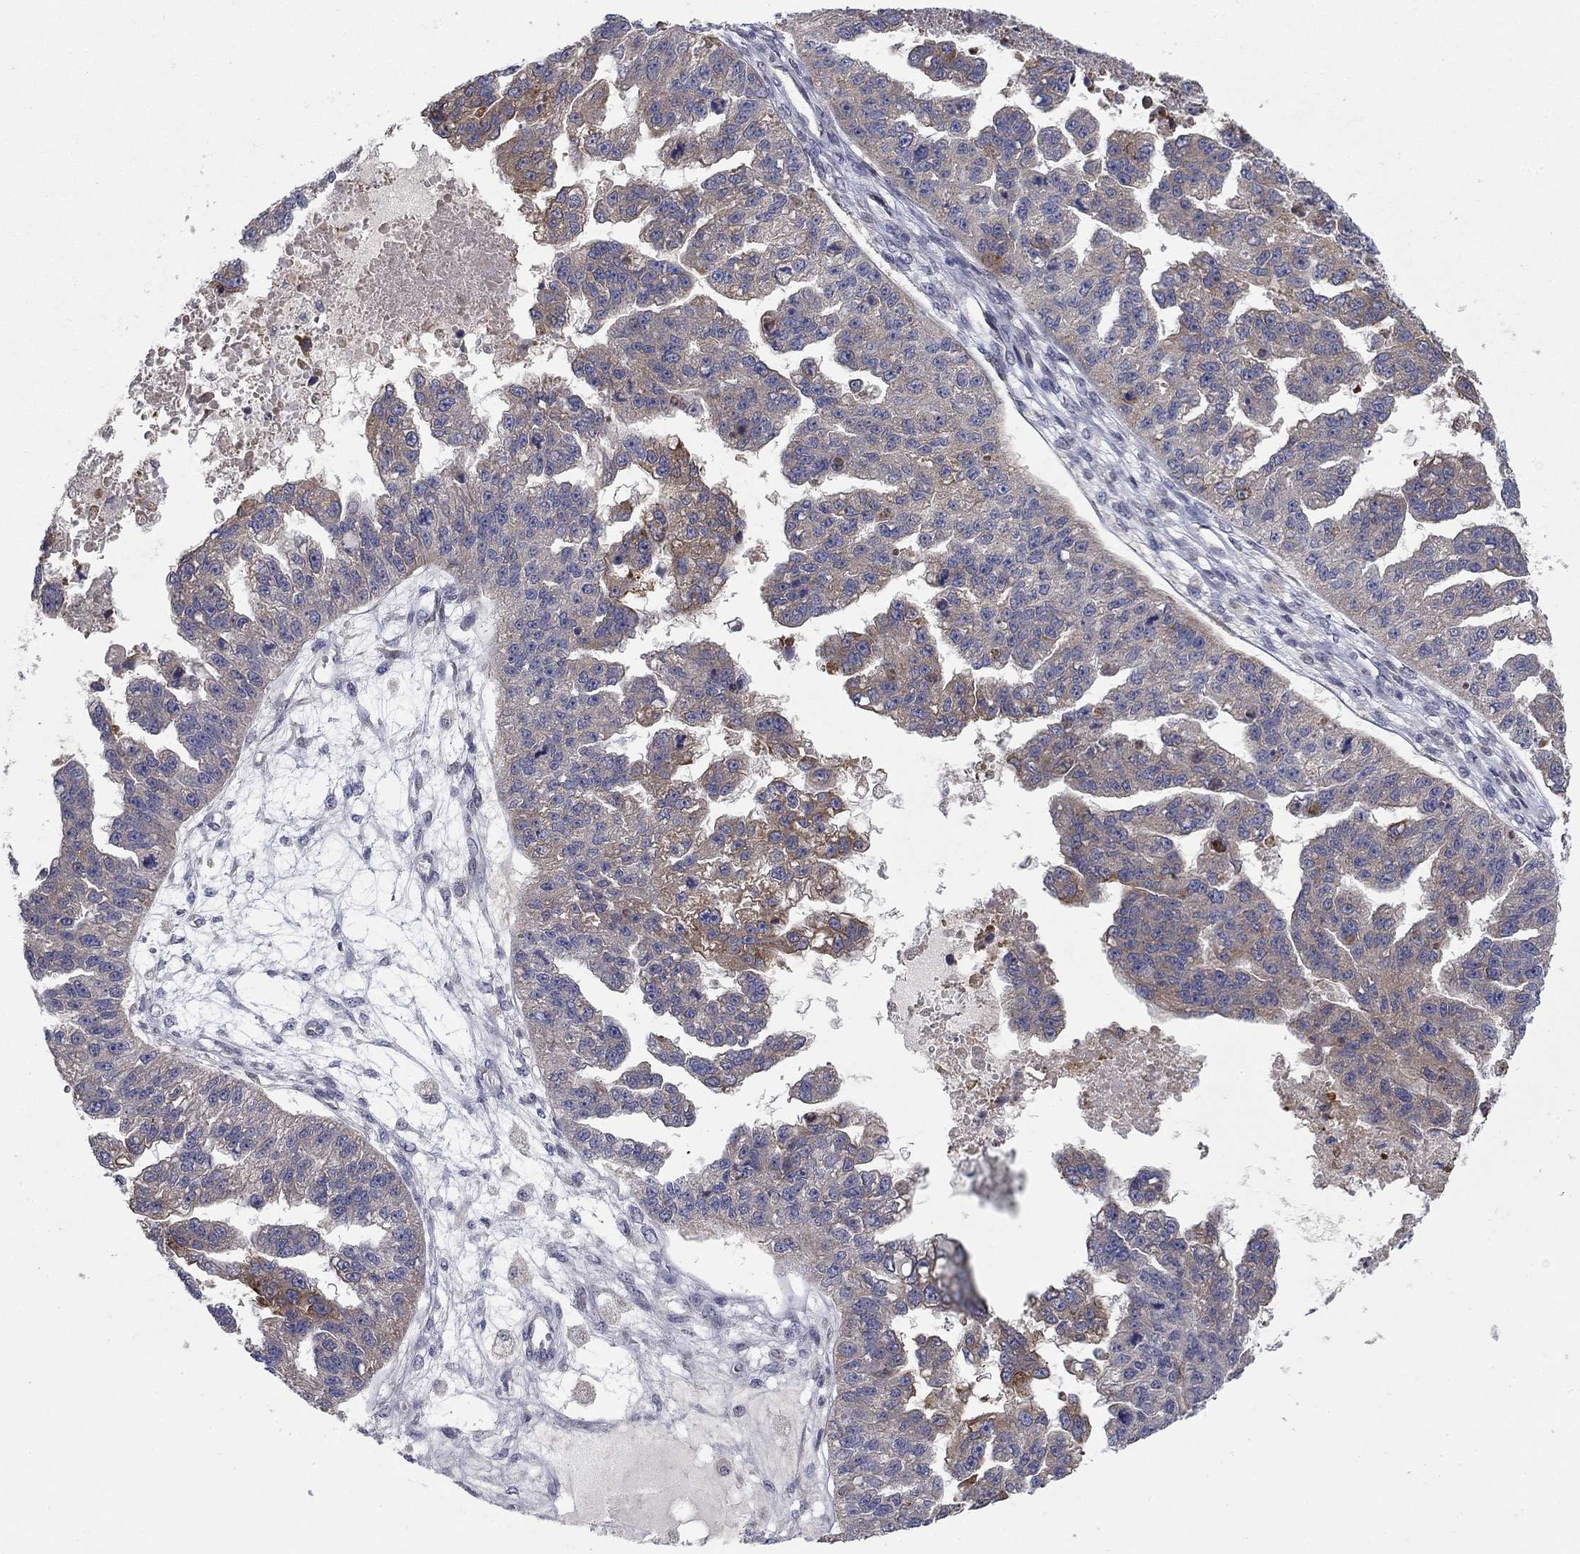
{"staining": {"intensity": "moderate", "quantity": "25%-75%", "location": "cytoplasmic/membranous"}, "tissue": "ovarian cancer", "cell_type": "Tumor cells", "image_type": "cancer", "snomed": [{"axis": "morphology", "description": "Cystadenocarcinoma, serous, NOS"}, {"axis": "topography", "description": "Ovary"}], "caption": "A medium amount of moderate cytoplasmic/membranous expression is seen in about 25%-75% of tumor cells in serous cystadenocarcinoma (ovarian) tissue. (DAB IHC, brown staining for protein, blue staining for nuclei).", "gene": "MMAA", "patient": {"sex": "female", "age": 58}}